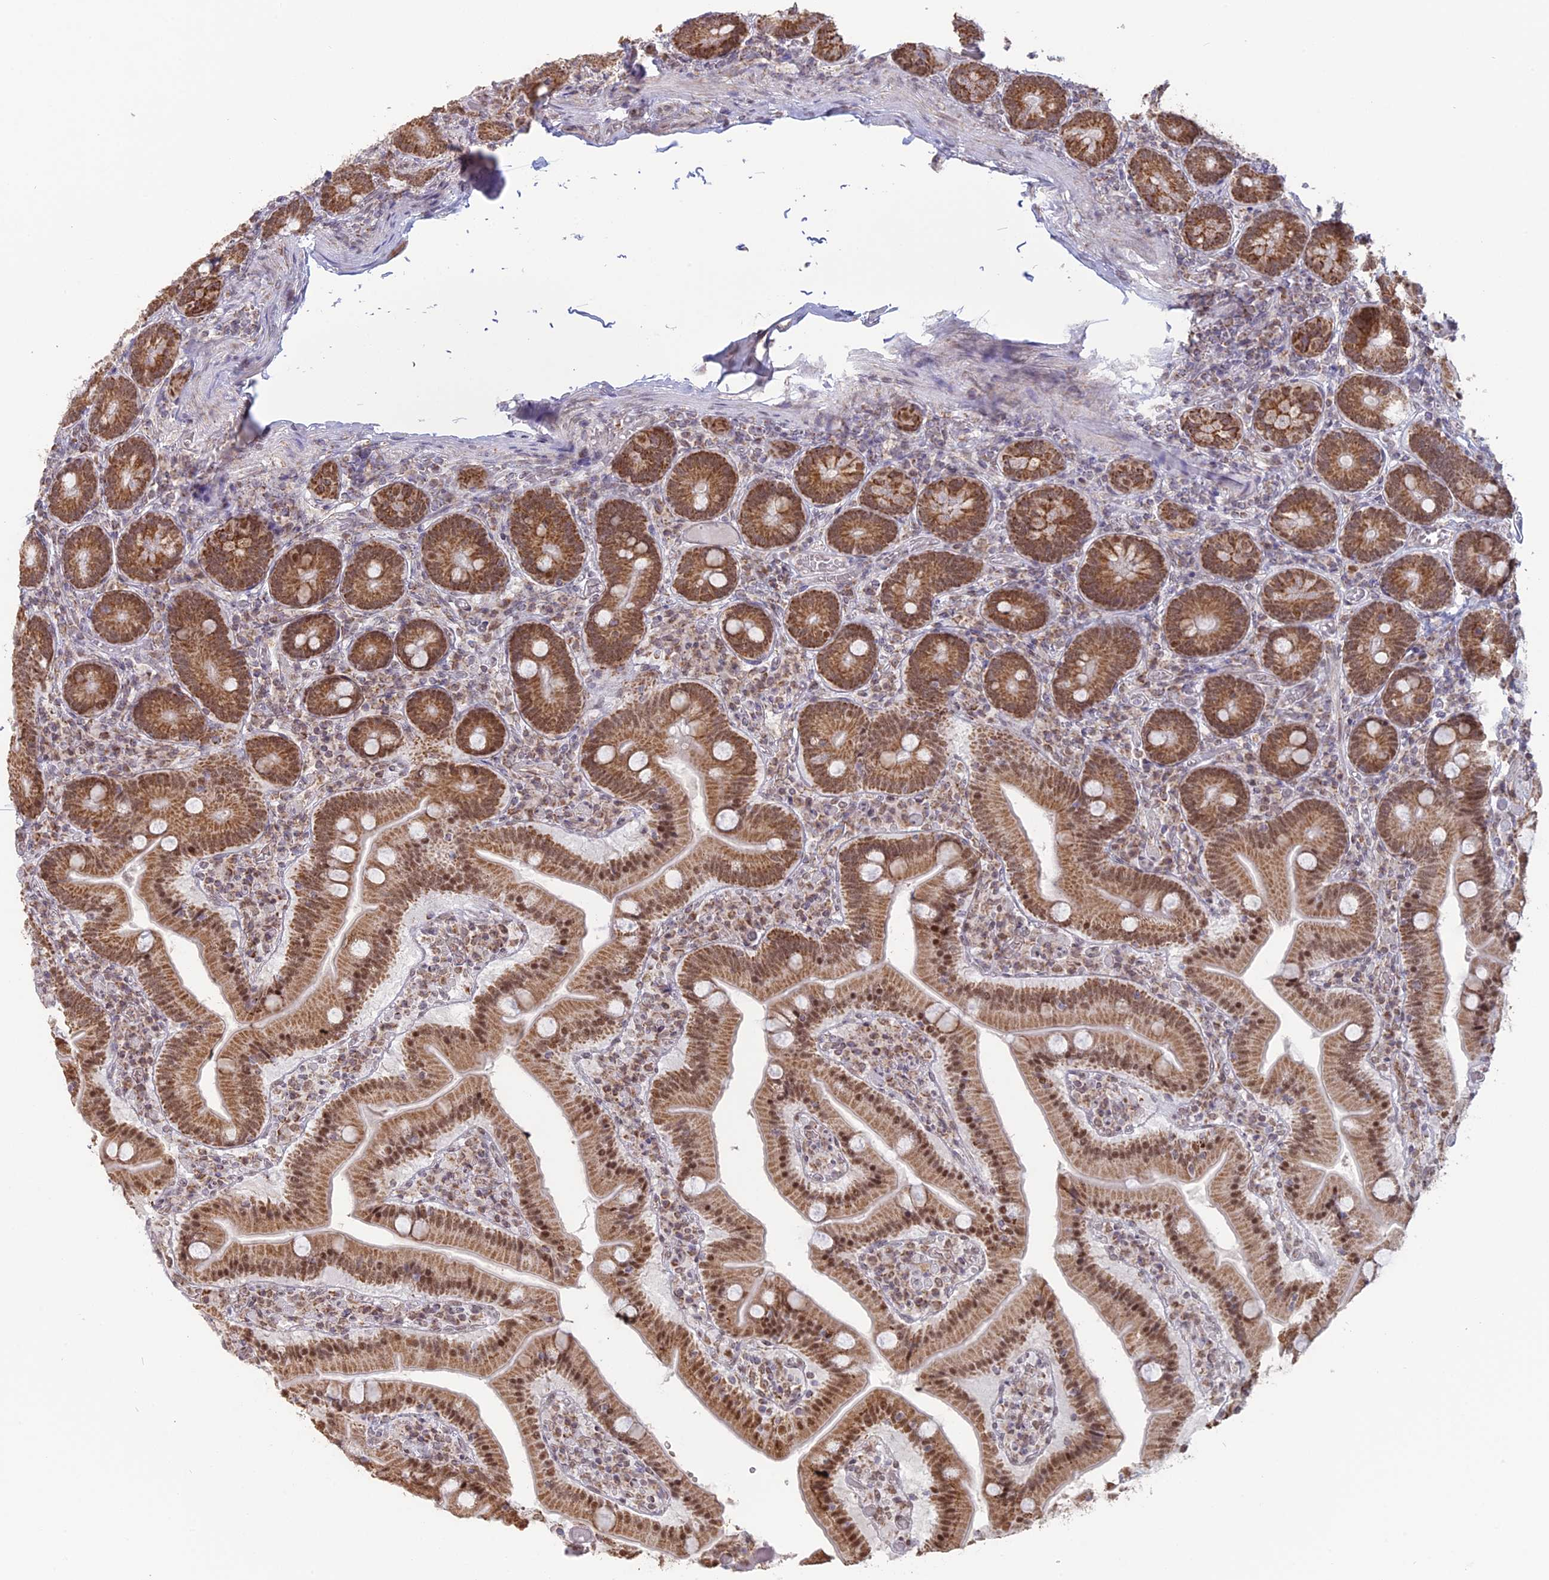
{"staining": {"intensity": "moderate", "quantity": ">75%", "location": "cytoplasmic/membranous,nuclear"}, "tissue": "duodenum", "cell_type": "Glandular cells", "image_type": "normal", "snomed": [{"axis": "morphology", "description": "Normal tissue, NOS"}, {"axis": "topography", "description": "Duodenum"}], "caption": "Immunohistochemical staining of normal duodenum shows >75% levels of moderate cytoplasmic/membranous,nuclear protein expression in approximately >75% of glandular cells.", "gene": "ARHGAP40", "patient": {"sex": "female", "age": 62}}